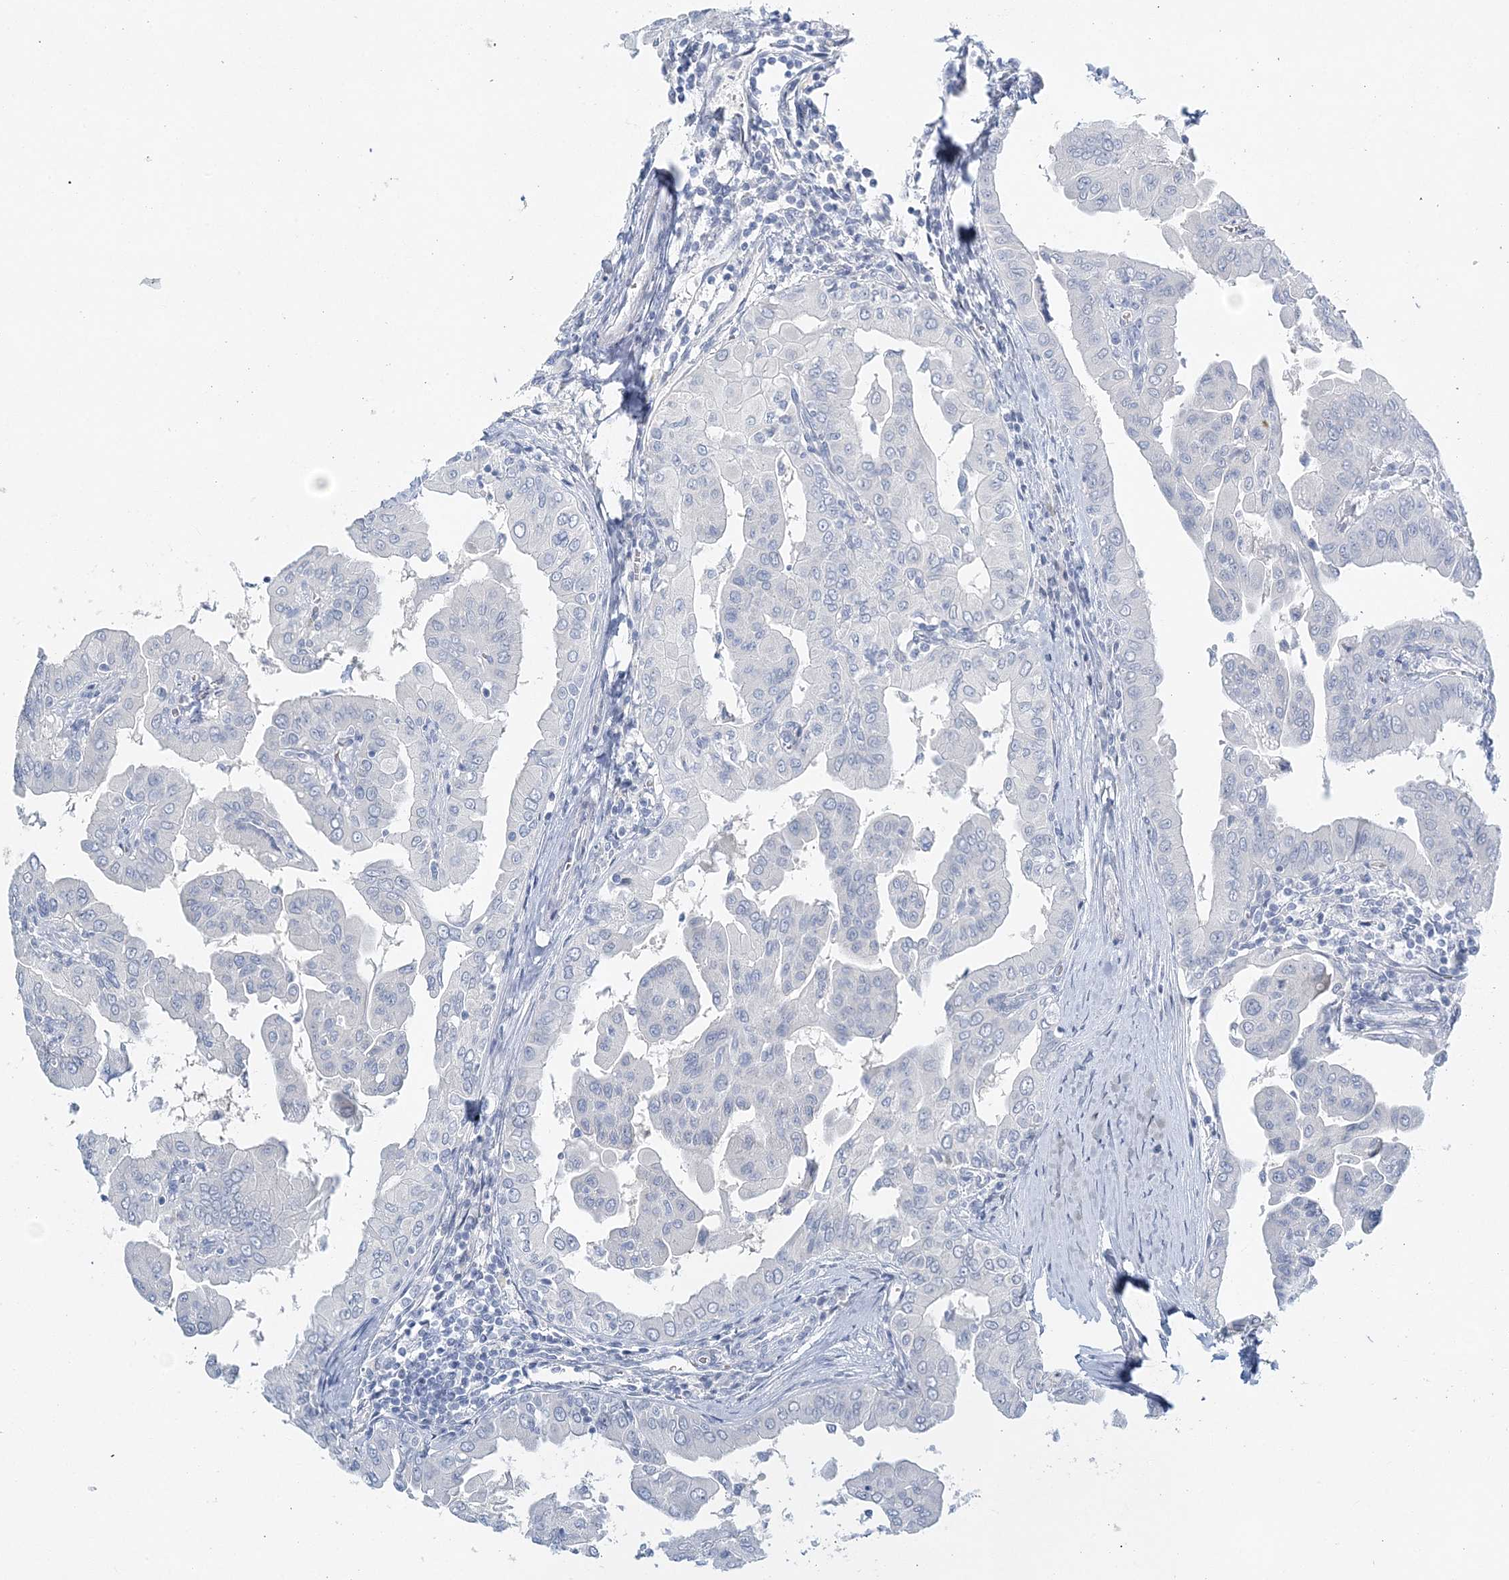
{"staining": {"intensity": "negative", "quantity": "none", "location": "none"}, "tissue": "thyroid cancer", "cell_type": "Tumor cells", "image_type": "cancer", "snomed": [{"axis": "morphology", "description": "Papillary adenocarcinoma, NOS"}, {"axis": "topography", "description": "Thyroid gland"}], "caption": "This image is of thyroid papillary adenocarcinoma stained with immunohistochemistry (IHC) to label a protein in brown with the nuclei are counter-stained blue. There is no expression in tumor cells. (Brightfield microscopy of DAB (3,3'-diaminobenzidine) IHC at high magnification).", "gene": "VILL", "patient": {"sex": "male", "age": 33}}